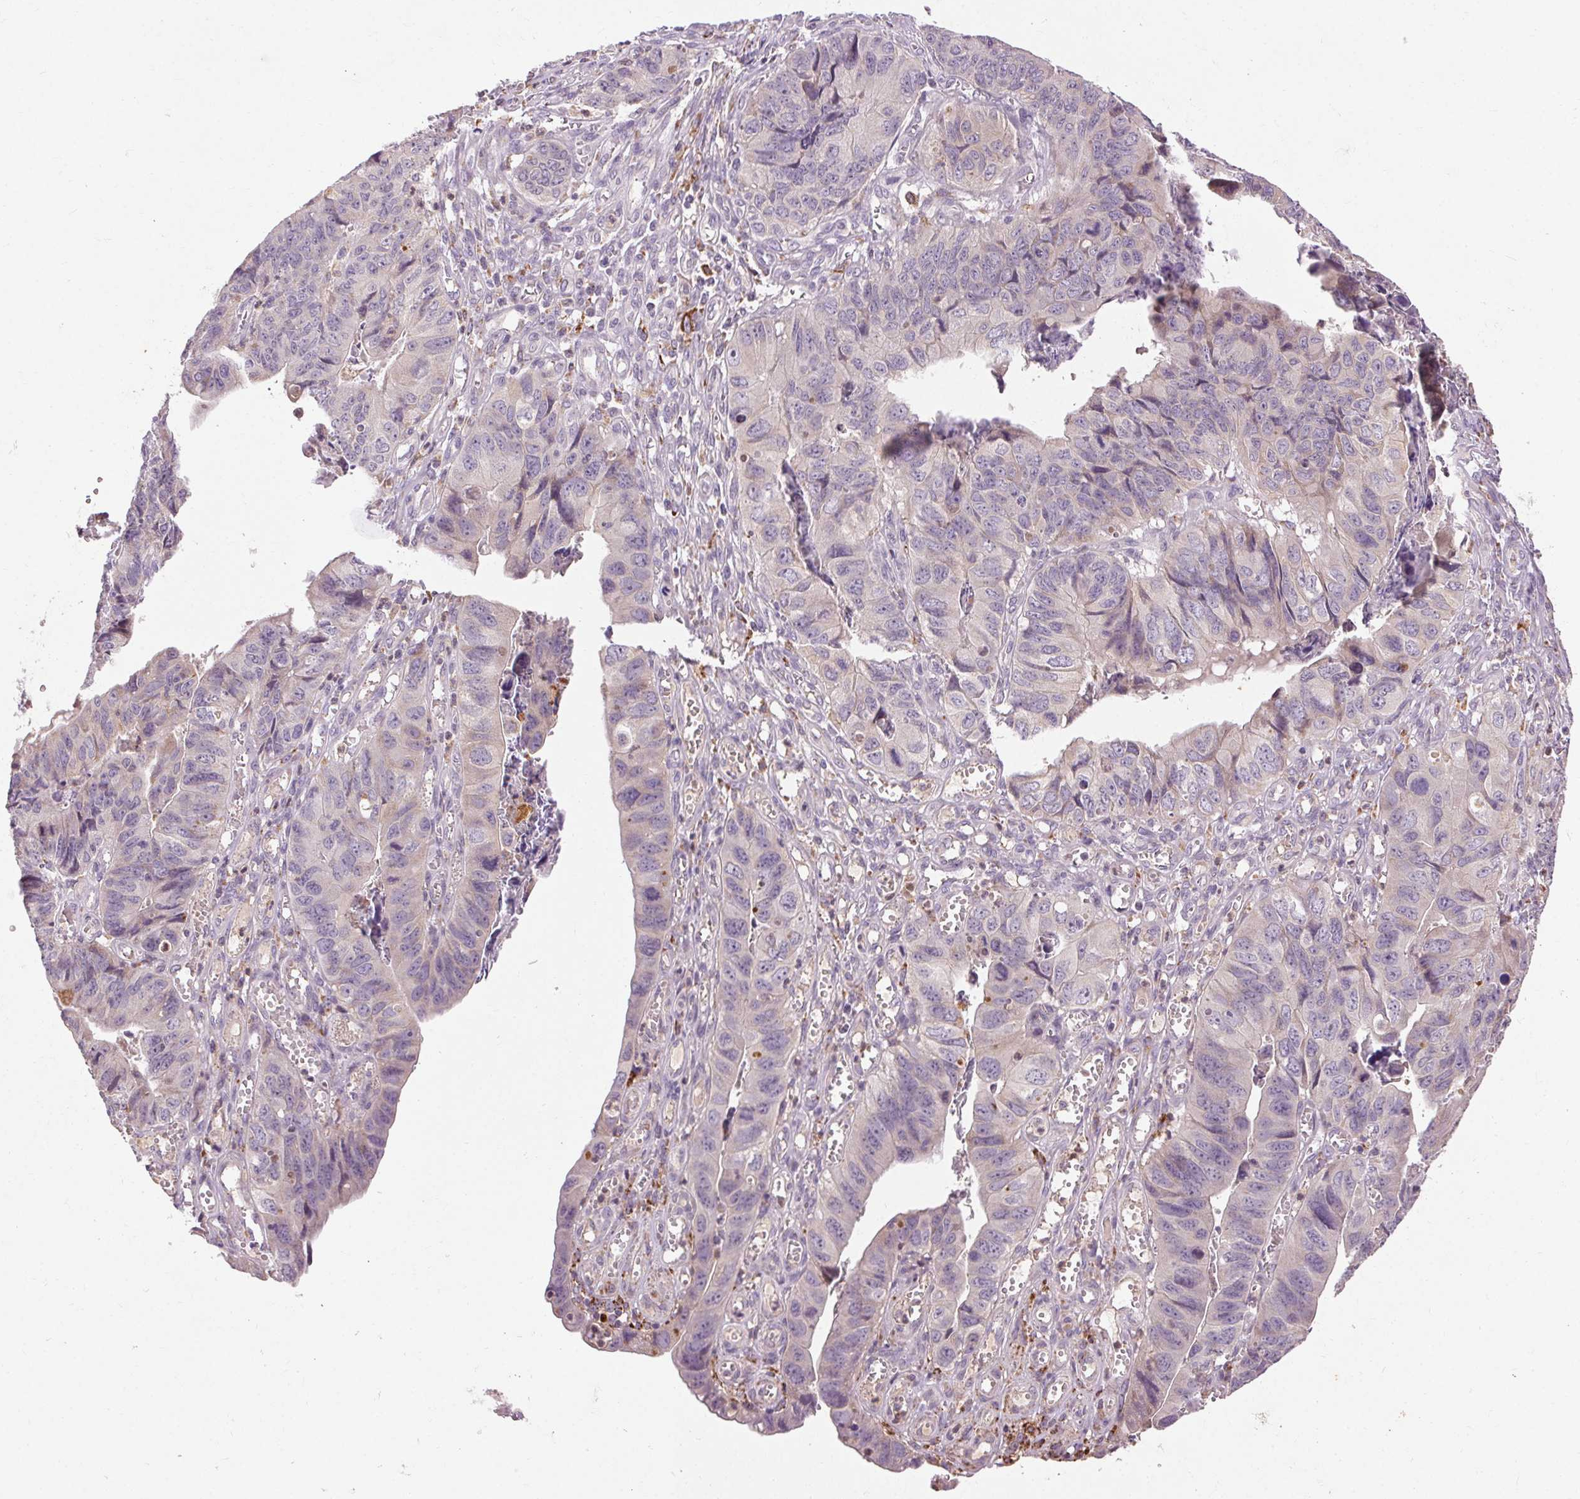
{"staining": {"intensity": "strong", "quantity": "<25%", "location": "cytoplasmic/membranous"}, "tissue": "stomach cancer", "cell_type": "Tumor cells", "image_type": "cancer", "snomed": [{"axis": "morphology", "description": "Adenocarcinoma, NOS"}, {"axis": "topography", "description": "Stomach, lower"}], "caption": "The histopathology image shows a brown stain indicating the presence of a protein in the cytoplasmic/membranous of tumor cells in stomach cancer (adenocarcinoma).", "gene": "REP15", "patient": {"sex": "male", "age": 77}}